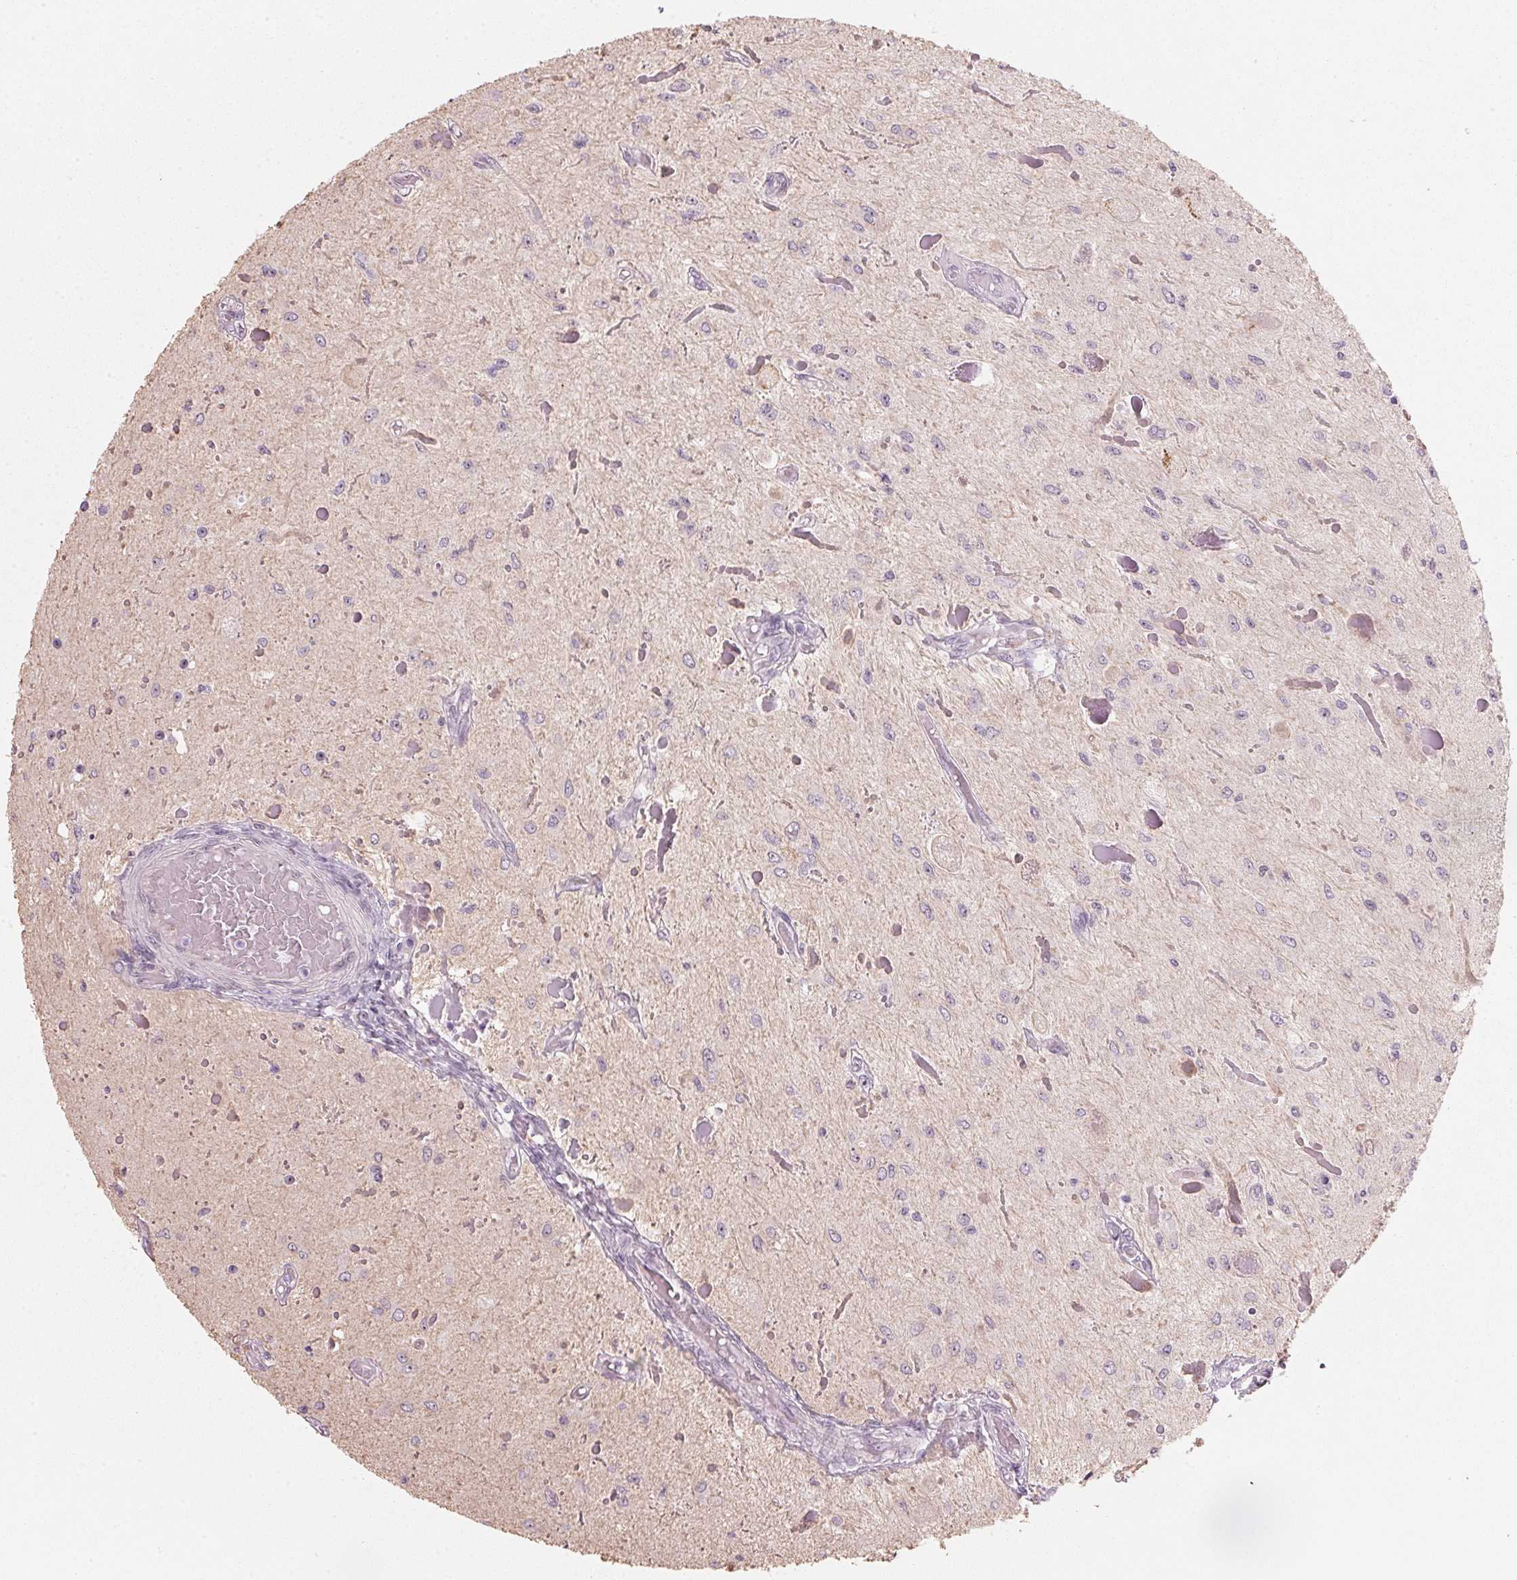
{"staining": {"intensity": "negative", "quantity": "none", "location": "none"}, "tissue": "glioma", "cell_type": "Tumor cells", "image_type": "cancer", "snomed": [{"axis": "morphology", "description": "Glioma, malignant, Low grade"}, {"axis": "topography", "description": "Cerebellum"}], "caption": "The photomicrograph displays no staining of tumor cells in glioma. (DAB (3,3'-diaminobenzidine) immunohistochemistry (IHC) visualized using brightfield microscopy, high magnification).", "gene": "DNTTIP2", "patient": {"sex": "female", "age": 14}}